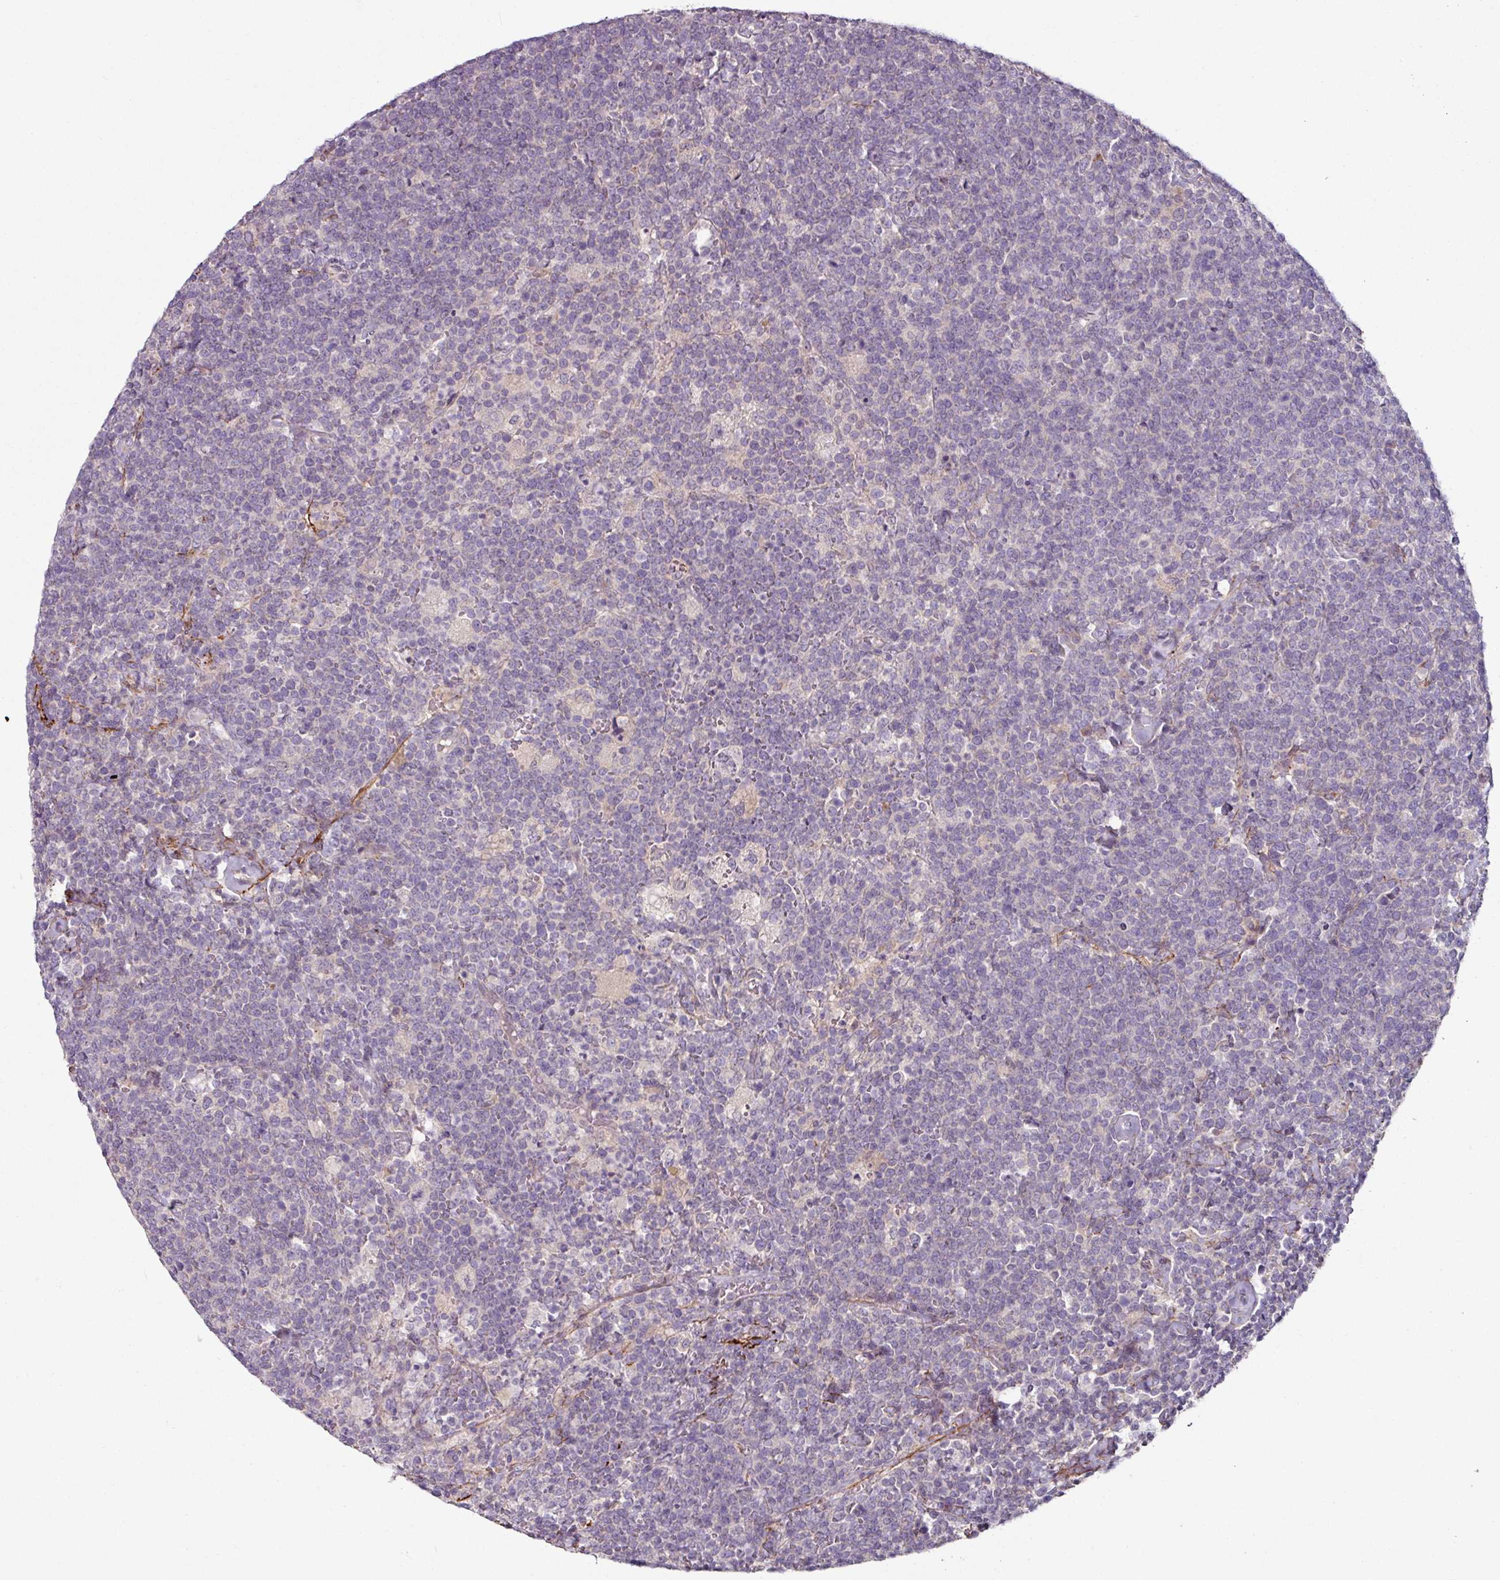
{"staining": {"intensity": "negative", "quantity": "none", "location": "none"}, "tissue": "lymphoma", "cell_type": "Tumor cells", "image_type": "cancer", "snomed": [{"axis": "morphology", "description": "Malignant lymphoma, non-Hodgkin's type, High grade"}, {"axis": "topography", "description": "Lymph node"}], "caption": "This is an immunohistochemistry photomicrograph of human malignant lymphoma, non-Hodgkin's type (high-grade). There is no positivity in tumor cells.", "gene": "MTMR14", "patient": {"sex": "male", "age": 61}}